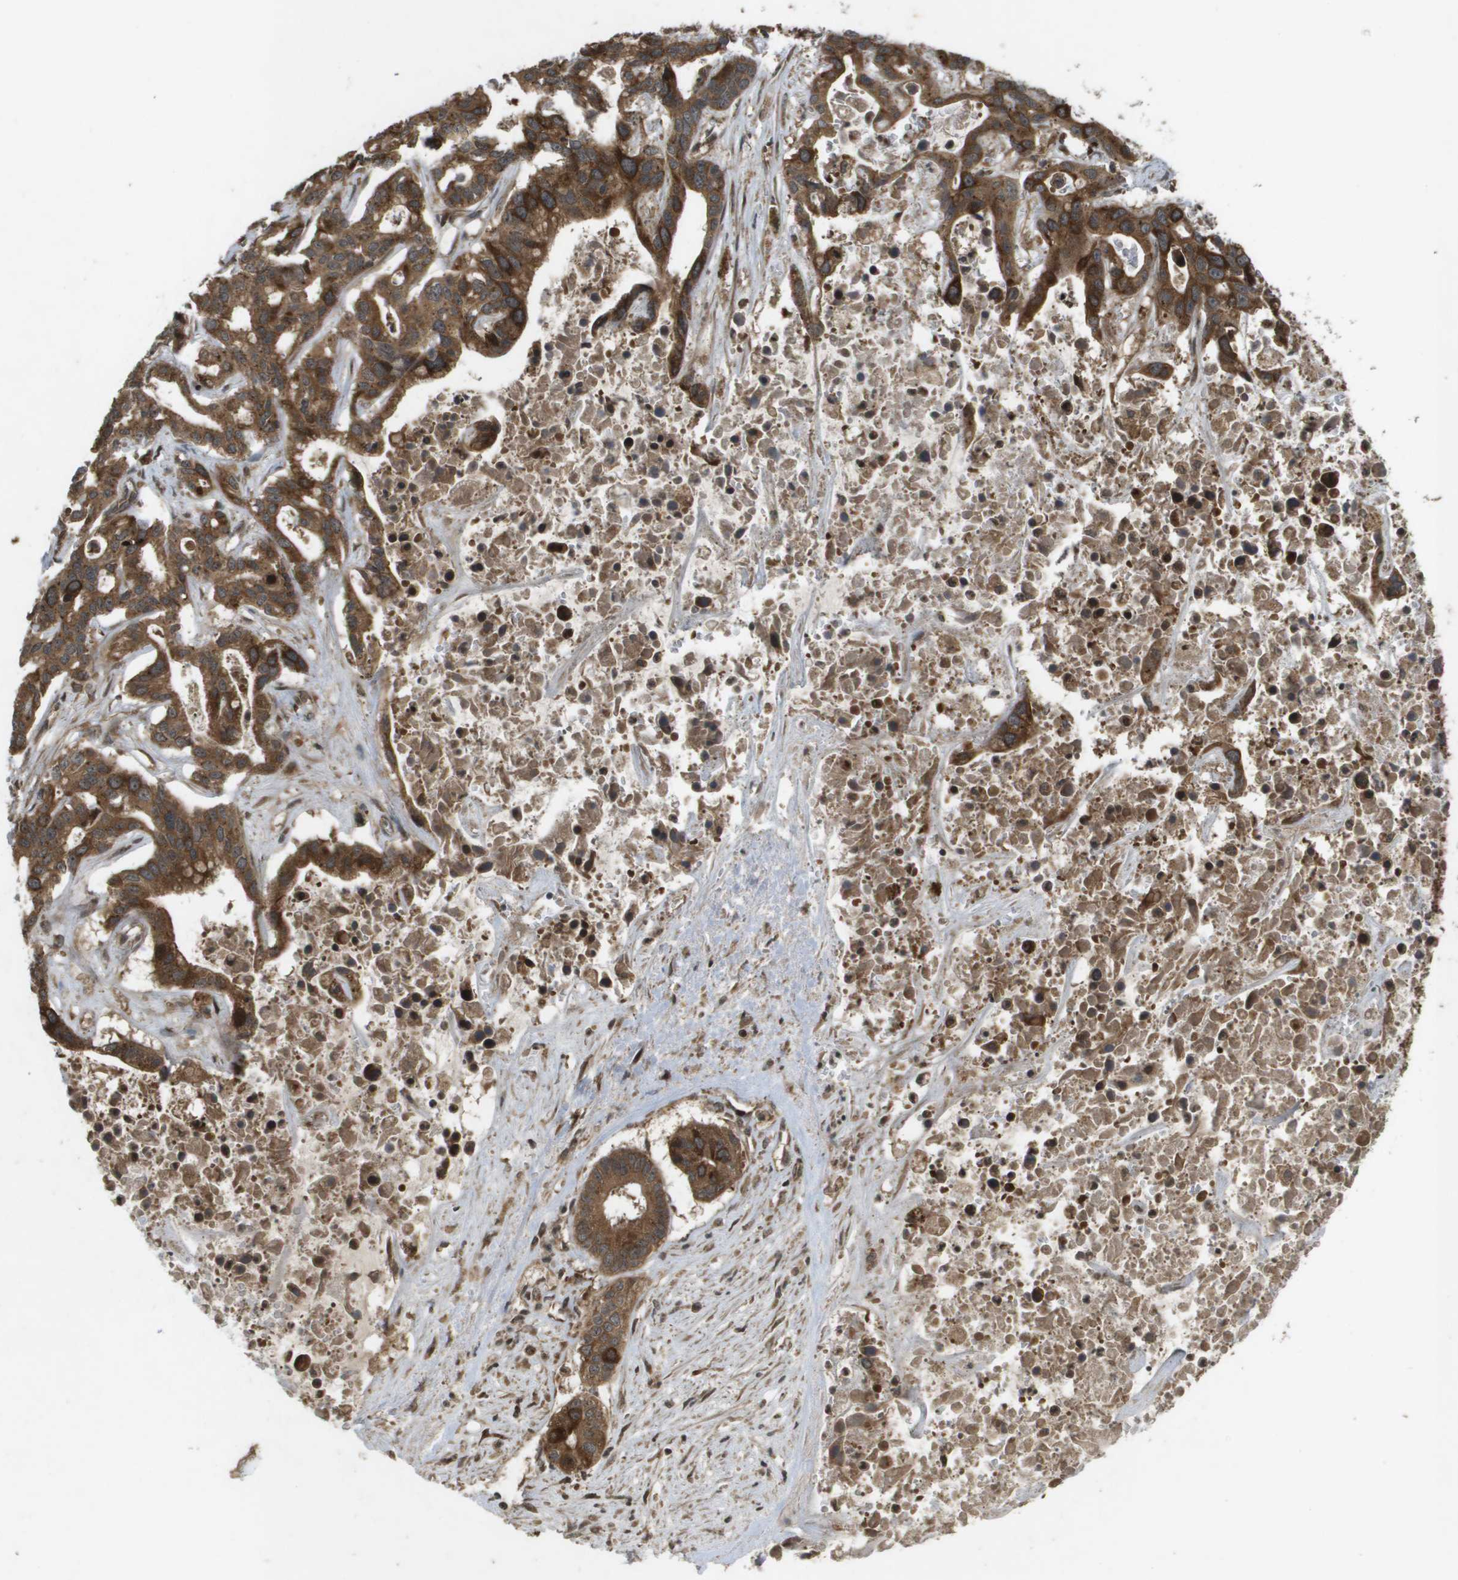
{"staining": {"intensity": "strong", "quantity": ">75%", "location": "cytoplasmic/membranous"}, "tissue": "liver cancer", "cell_type": "Tumor cells", "image_type": "cancer", "snomed": [{"axis": "morphology", "description": "Cholangiocarcinoma"}, {"axis": "topography", "description": "Liver"}], "caption": "Strong cytoplasmic/membranous protein staining is present in approximately >75% of tumor cells in liver cancer (cholangiocarcinoma).", "gene": "KIF11", "patient": {"sex": "female", "age": 65}}